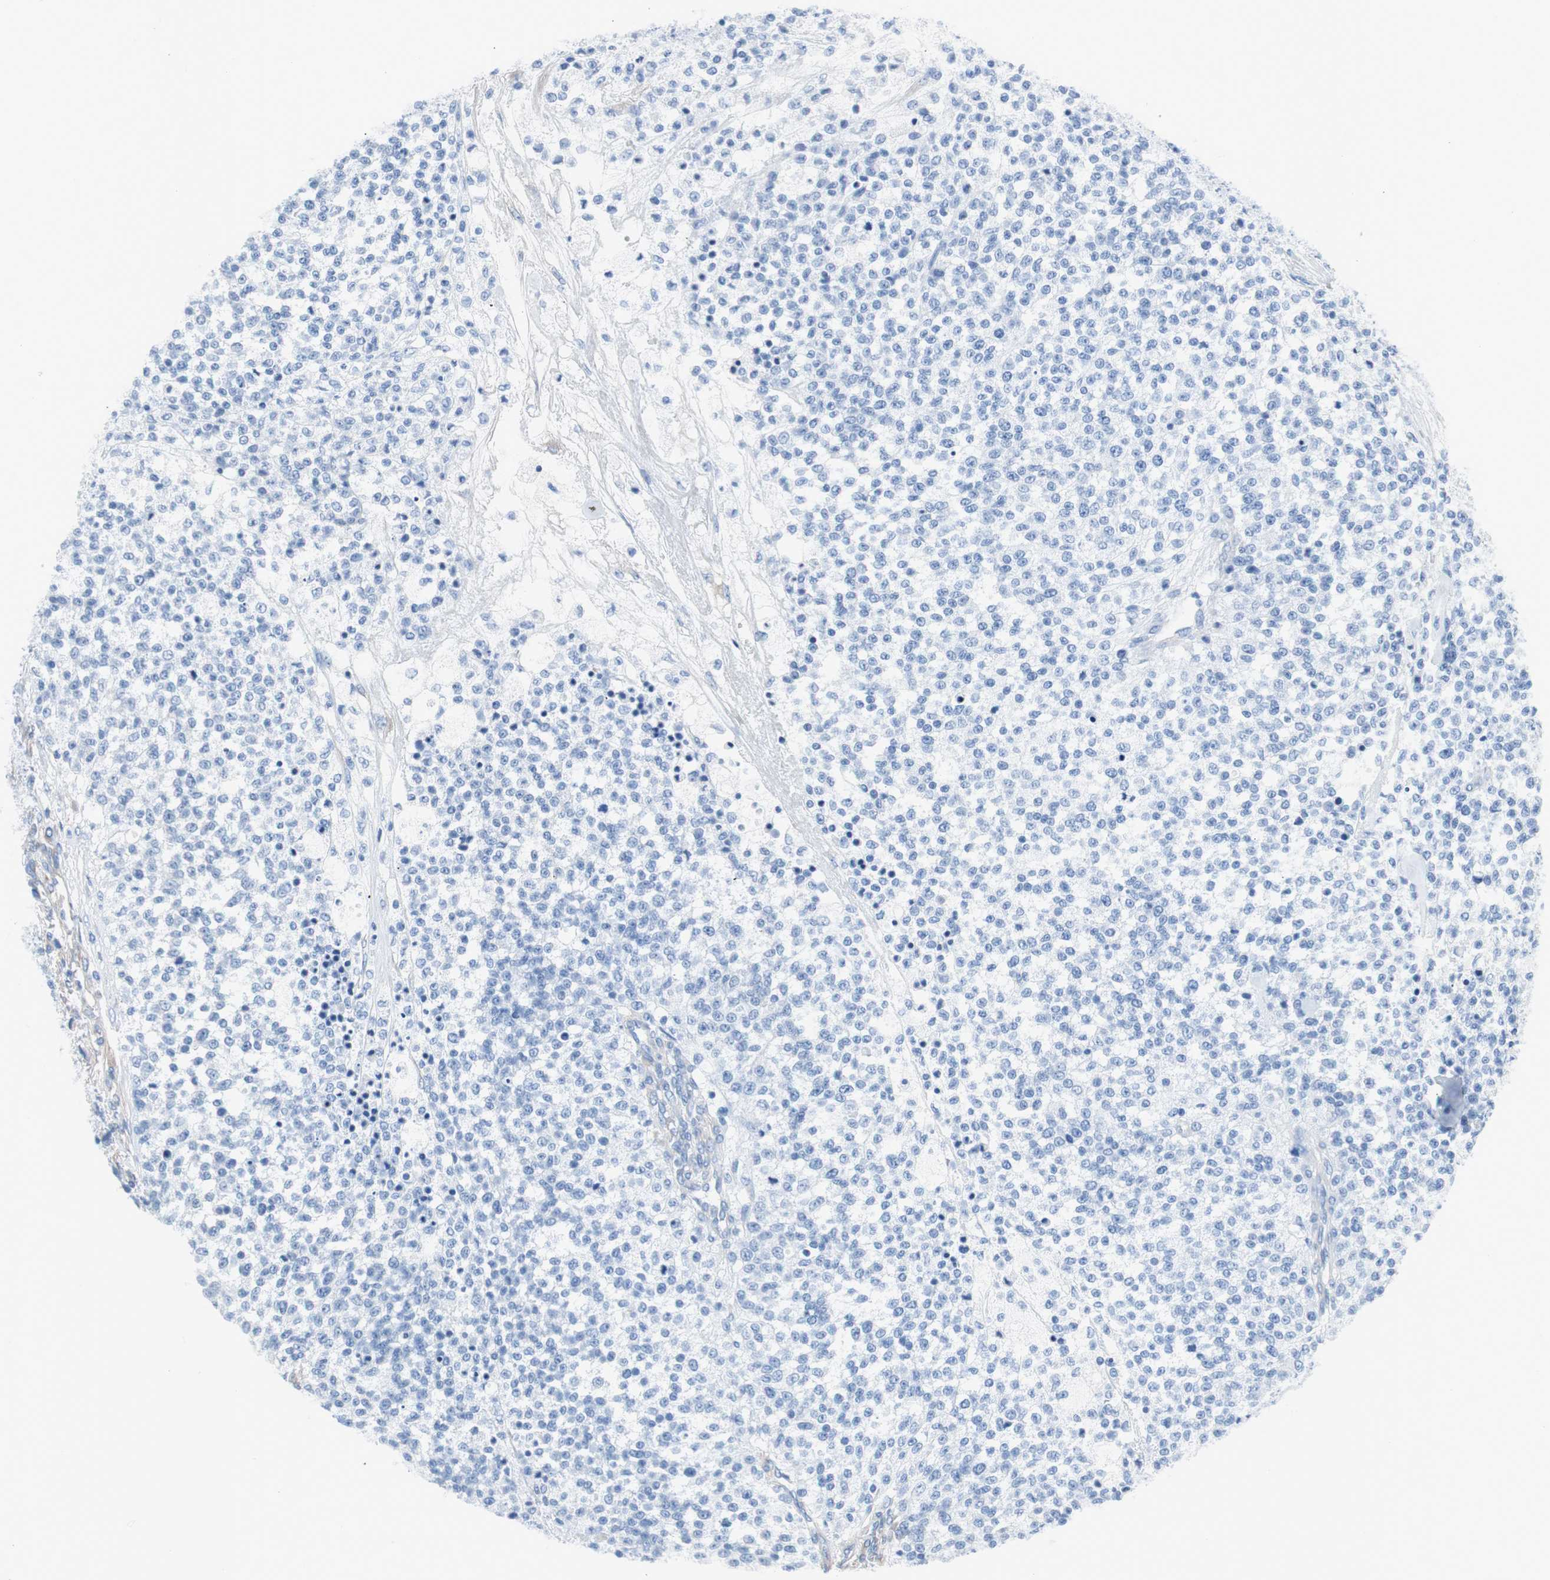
{"staining": {"intensity": "negative", "quantity": "none", "location": "none"}, "tissue": "testis cancer", "cell_type": "Tumor cells", "image_type": "cancer", "snomed": [{"axis": "morphology", "description": "Seminoma, NOS"}, {"axis": "topography", "description": "Testis"}], "caption": "Immunohistochemical staining of testis cancer (seminoma) reveals no significant staining in tumor cells. (DAB (3,3'-diaminobenzidine) IHC with hematoxylin counter stain).", "gene": "KIF3B", "patient": {"sex": "male", "age": 59}}